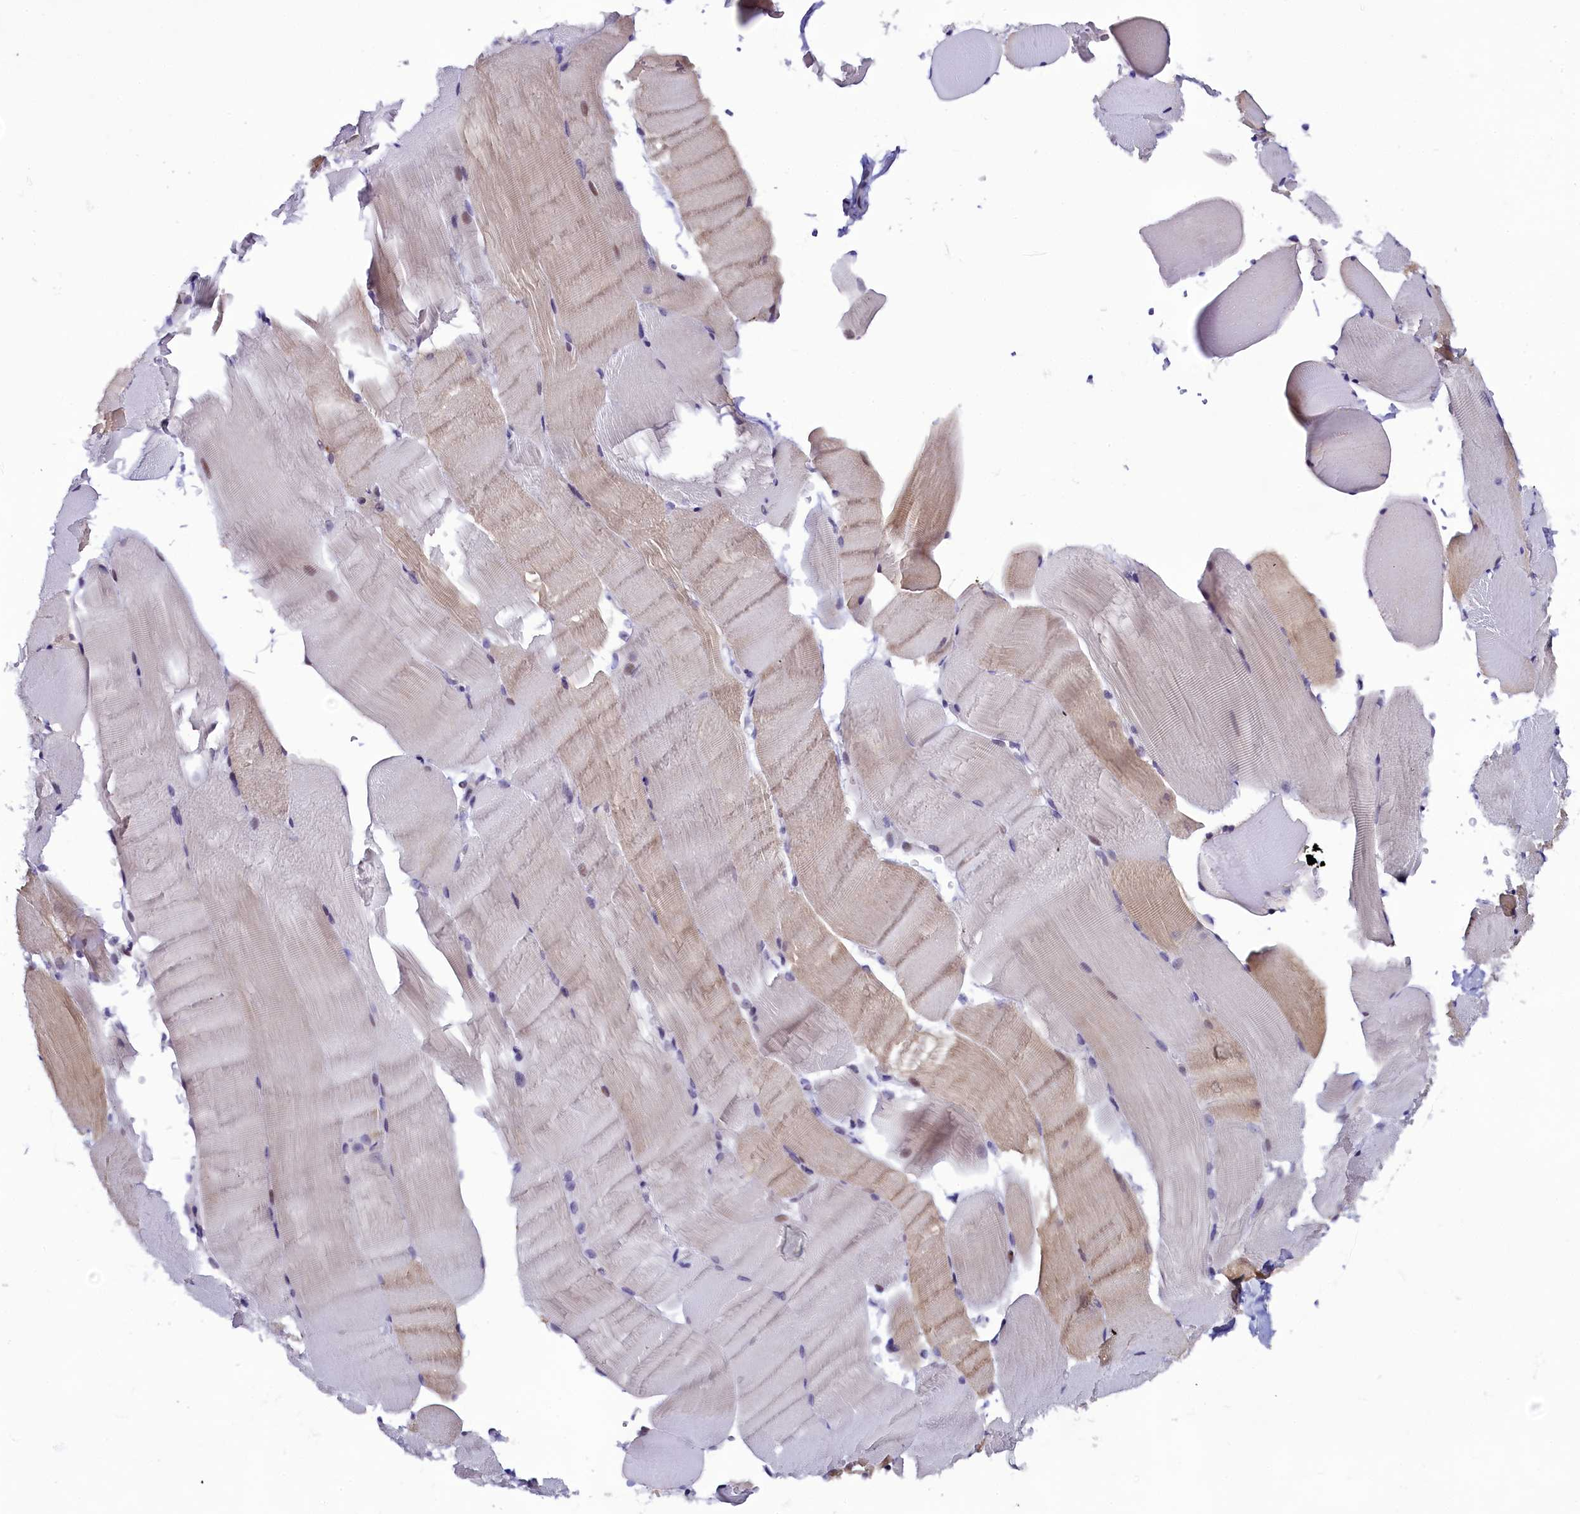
{"staining": {"intensity": "weak", "quantity": "<25%", "location": "cytoplasmic/membranous,nuclear"}, "tissue": "skeletal muscle", "cell_type": "Myocytes", "image_type": "normal", "snomed": [{"axis": "morphology", "description": "Normal tissue, NOS"}, {"axis": "topography", "description": "Skeletal muscle"}, {"axis": "topography", "description": "Parathyroid gland"}], "caption": "A photomicrograph of skeletal muscle stained for a protein displays no brown staining in myocytes.", "gene": "CCDC106", "patient": {"sex": "female", "age": 37}}